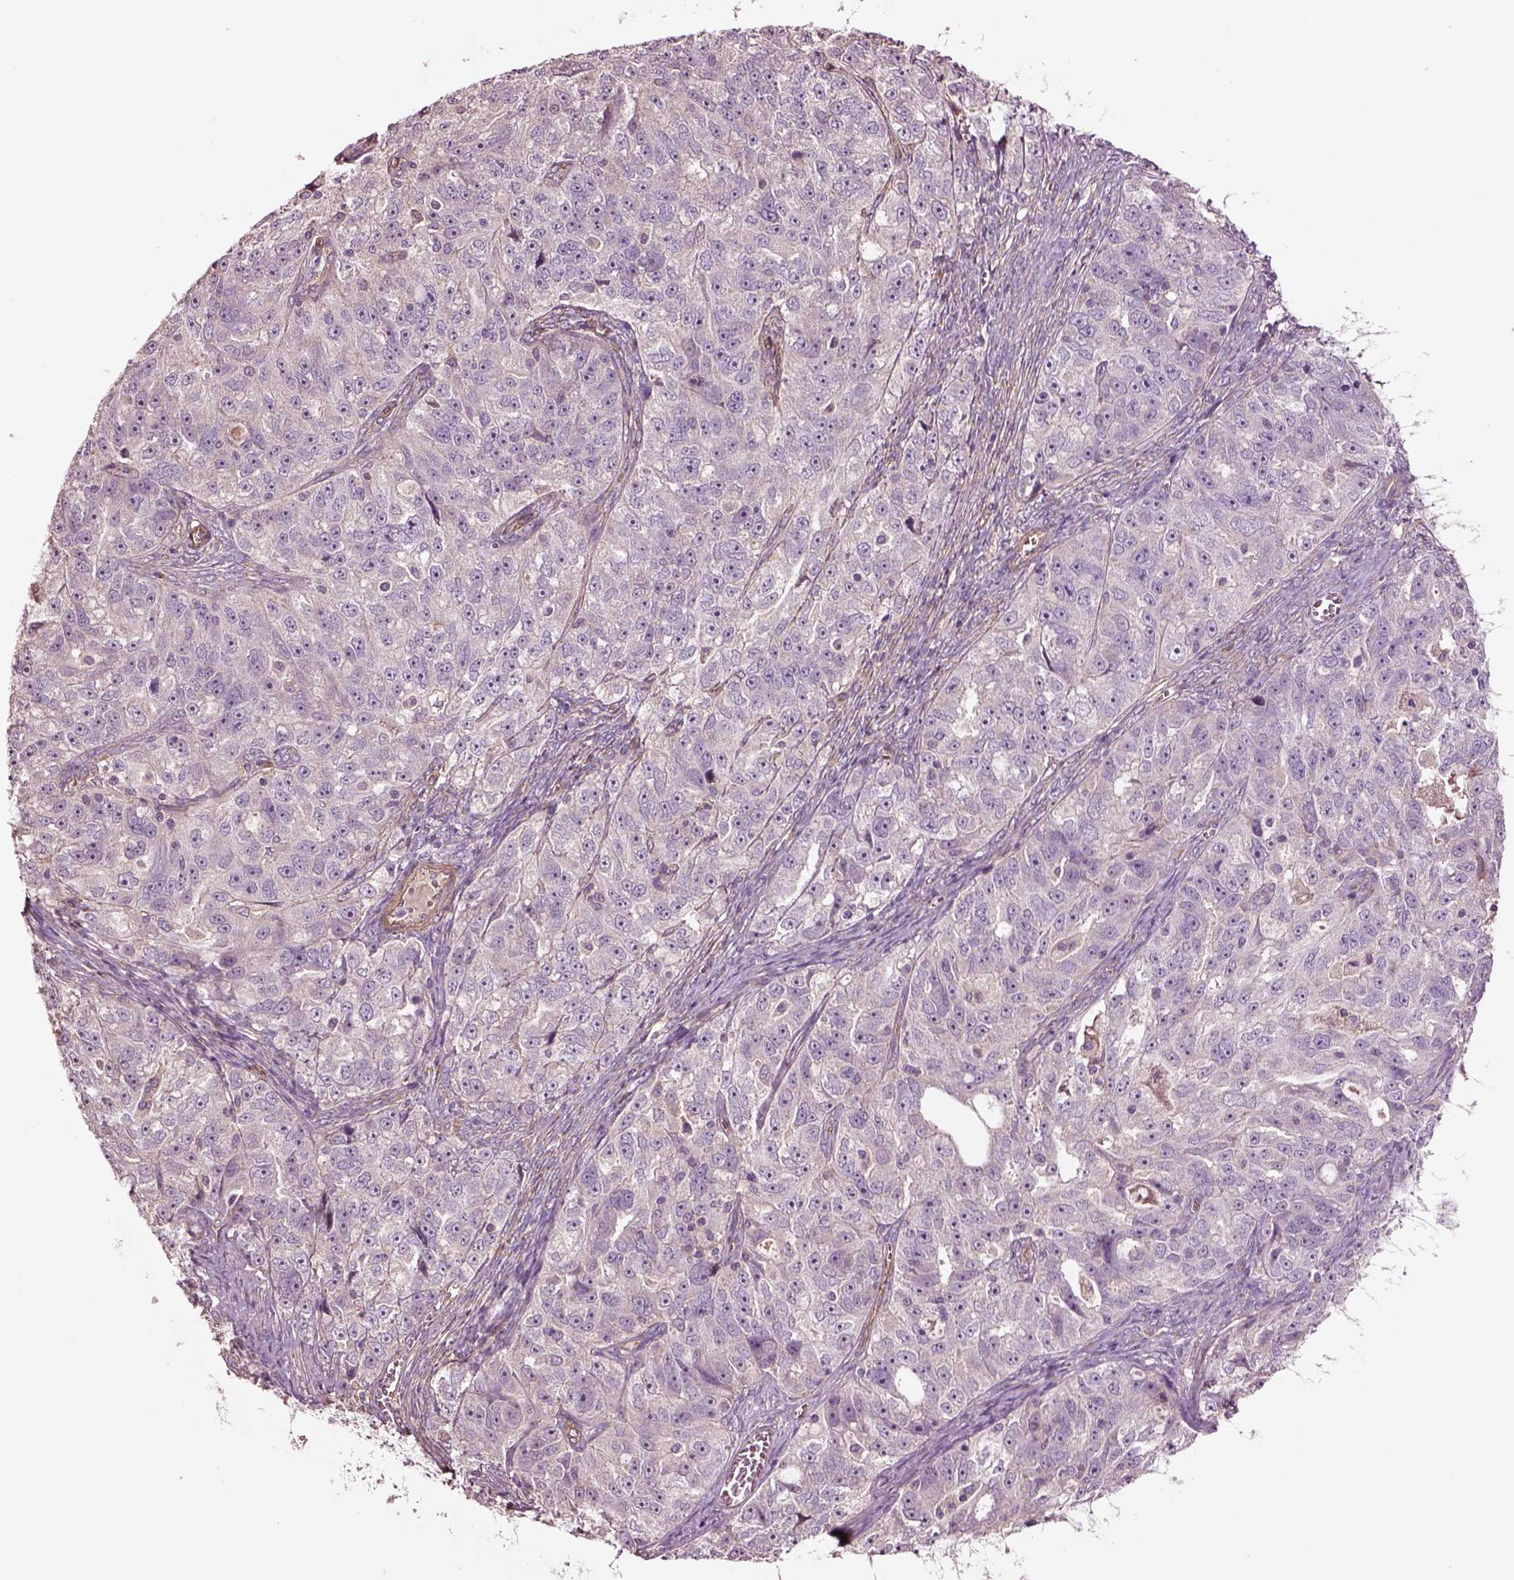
{"staining": {"intensity": "negative", "quantity": "none", "location": "none"}, "tissue": "ovarian cancer", "cell_type": "Tumor cells", "image_type": "cancer", "snomed": [{"axis": "morphology", "description": "Cystadenocarcinoma, serous, NOS"}, {"axis": "topography", "description": "Ovary"}], "caption": "A high-resolution photomicrograph shows immunohistochemistry staining of serous cystadenocarcinoma (ovarian), which shows no significant positivity in tumor cells. (DAB (3,3'-diaminobenzidine) IHC visualized using brightfield microscopy, high magnification).", "gene": "HTR1B", "patient": {"sex": "female", "age": 51}}